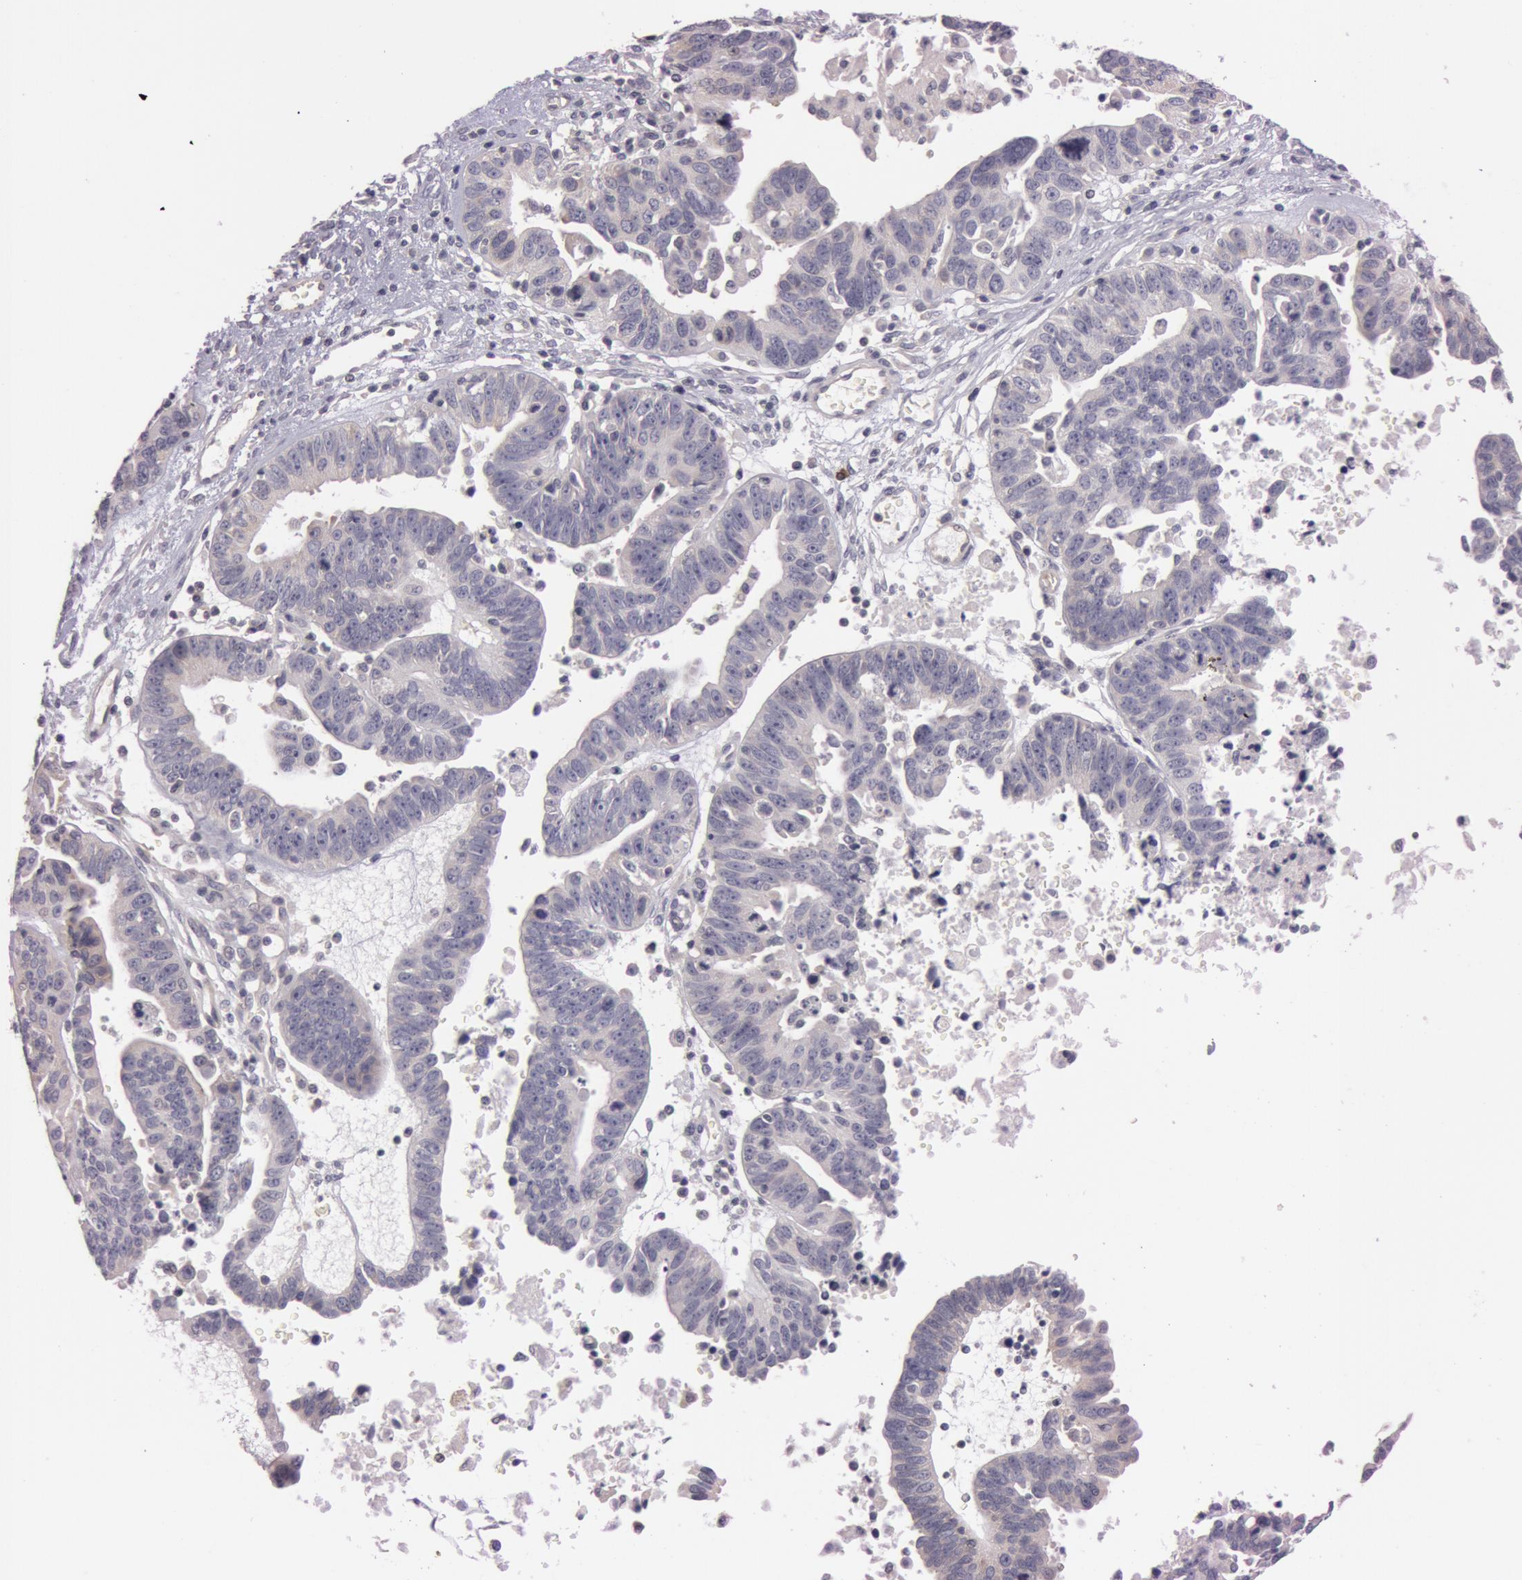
{"staining": {"intensity": "negative", "quantity": "none", "location": "none"}, "tissue": "ovarian cancer", "cell_type": "Tumor cells", "image_type": "cancer", "snomed": [{"axis": "morphology", "description": "Carcinoma, endometroid"}, {"axis": "morphology", "description": "Cystadenocarcinoma, serous, NOS"}, {"axis": "topography", "description": "Ovary"}], "caption": "Ovarian cancer (endometroid carcinoma) stained for a protein using immunohistochemistry (IHC) displays no positivity tumor cells.", "gene": "RALGAPA1", "patient": {"sex": "female", "age": 45}}